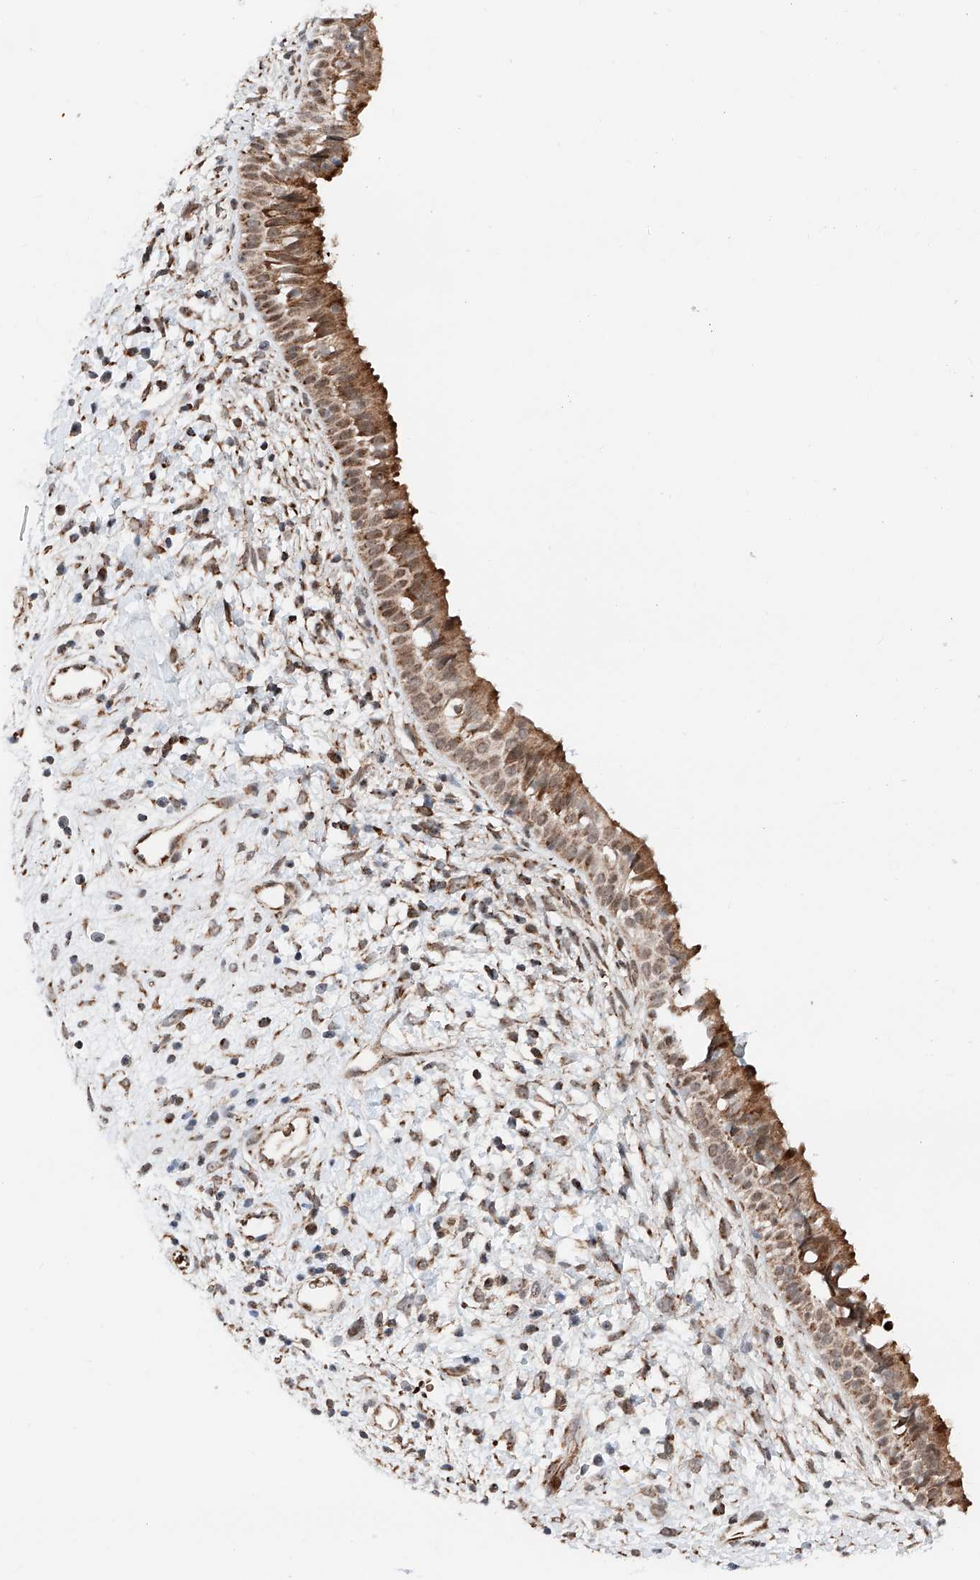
{"staining": {"intensity": "strong", "quantity": ">75%", "location": "cytoplasmic/membranous,nuclear"}, "tissue": "nasopharynx", "cell_type": "Respiratory epithelial cells", "image_type": "normal", "snomed": [{"axis": "morphology", "description": "Normal tissue, NOS"}, {"axis": "topography", "description": "Nasopharynx"}], "caption": "Immunohistochemistry (IHC) (DAB (3,3'-diaminobenzidine)) staining of benign nasopharynx displays strong cytoplasmic/membranous,nuclear protein staining in approximately >75% of respiratory epithelial cells. The protein is stained brown, and the nuclei are stained in blue (DAB (3,3'-diaminobenzidine) IHC with brightfield microscopy, high magnification).", "gene": "ZSCAN29", "patient": {"sex": "male", "age": 22}}